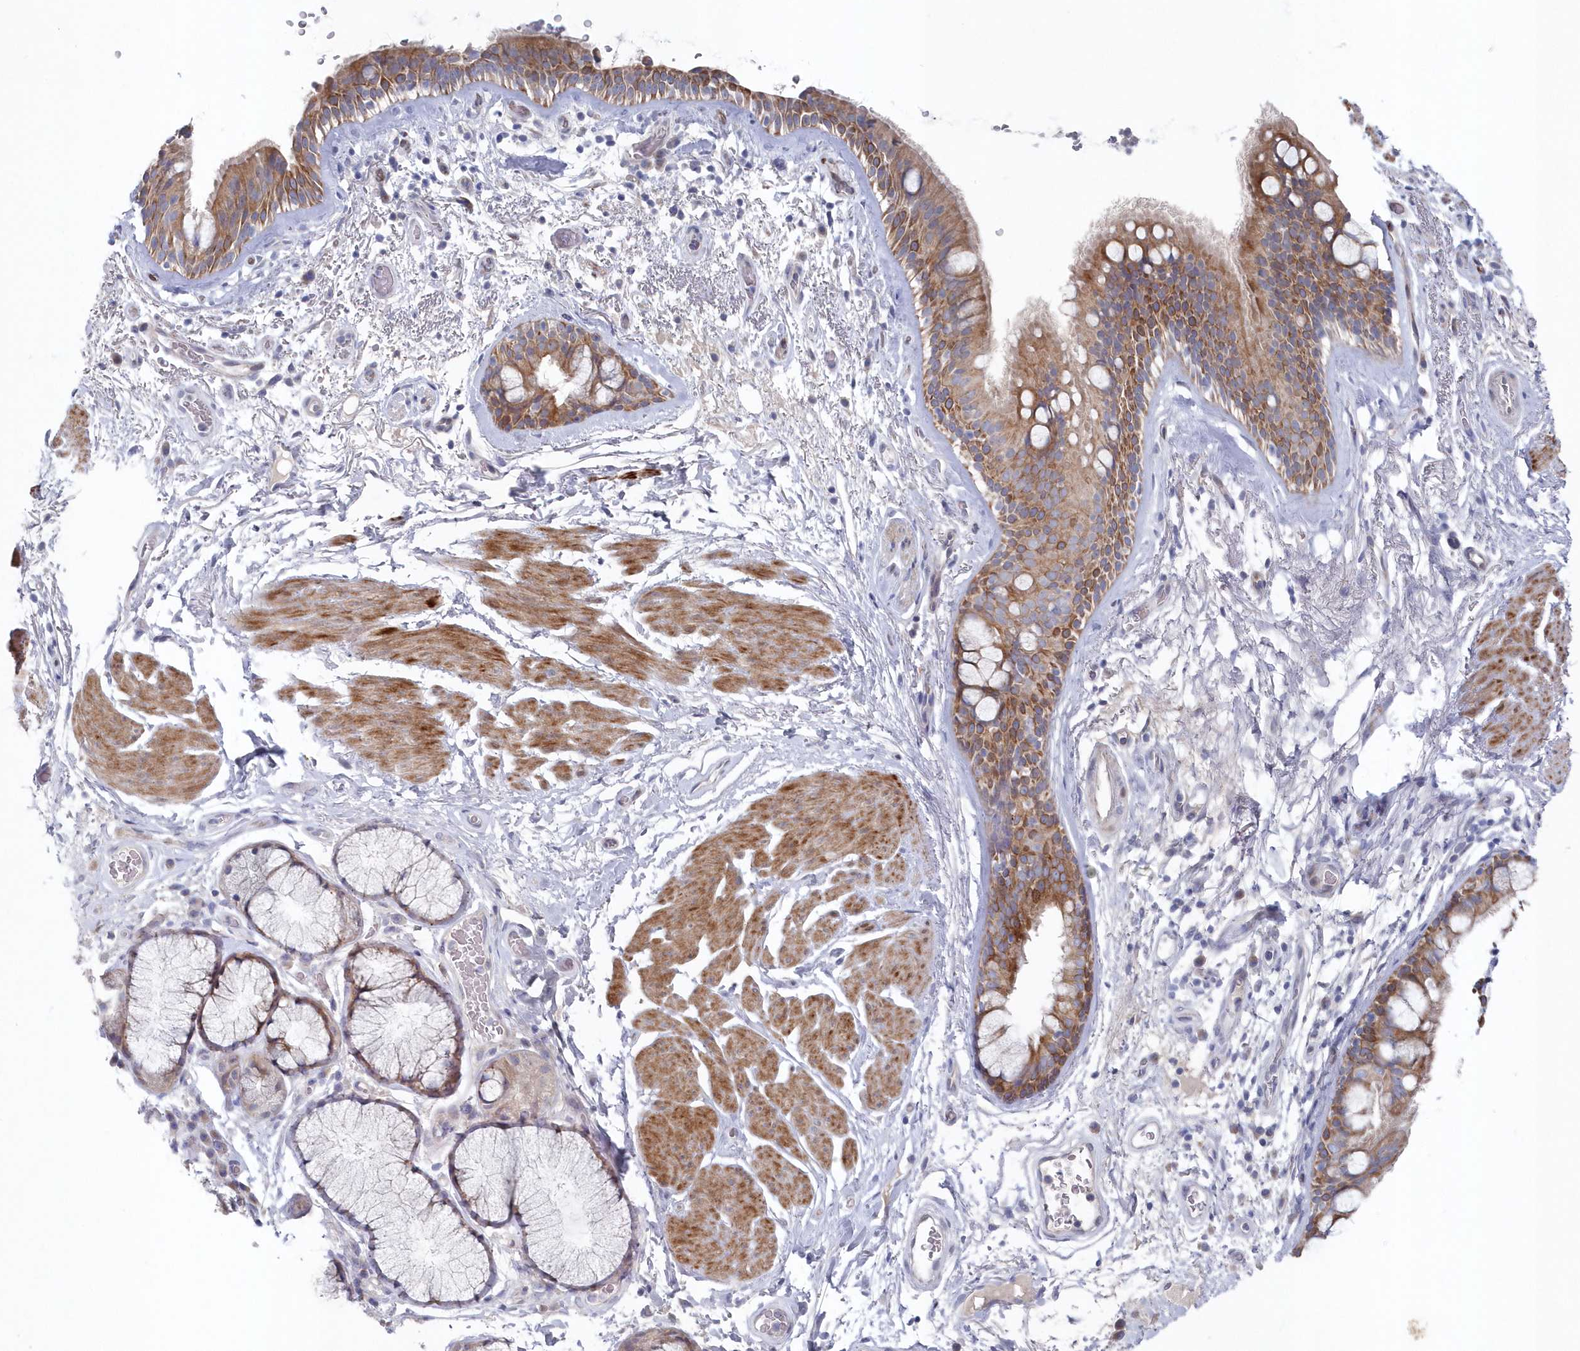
{"staining": {"intensity": "moderate", "quantity": ">75%", "location": "cytoplasmic/membranous"}, "tissue": "bronchus", "cell_type": "Respiratory epithelial cells", "image_type": "normal", "snomed": [{"axis": "morphology", "description": "Normal tissue, NOS"}, {"axis": "topography", "description": "Cartilage tissue"}], "caption": "Immunohistochemical staining of normal bronchus reveals moderate cytoplasmic/membranous protein positivity in approximately >75% of respiratory epithelial cells.", "gene": "KIAA1586", "patient": {"sex": "female", "age": 63}}